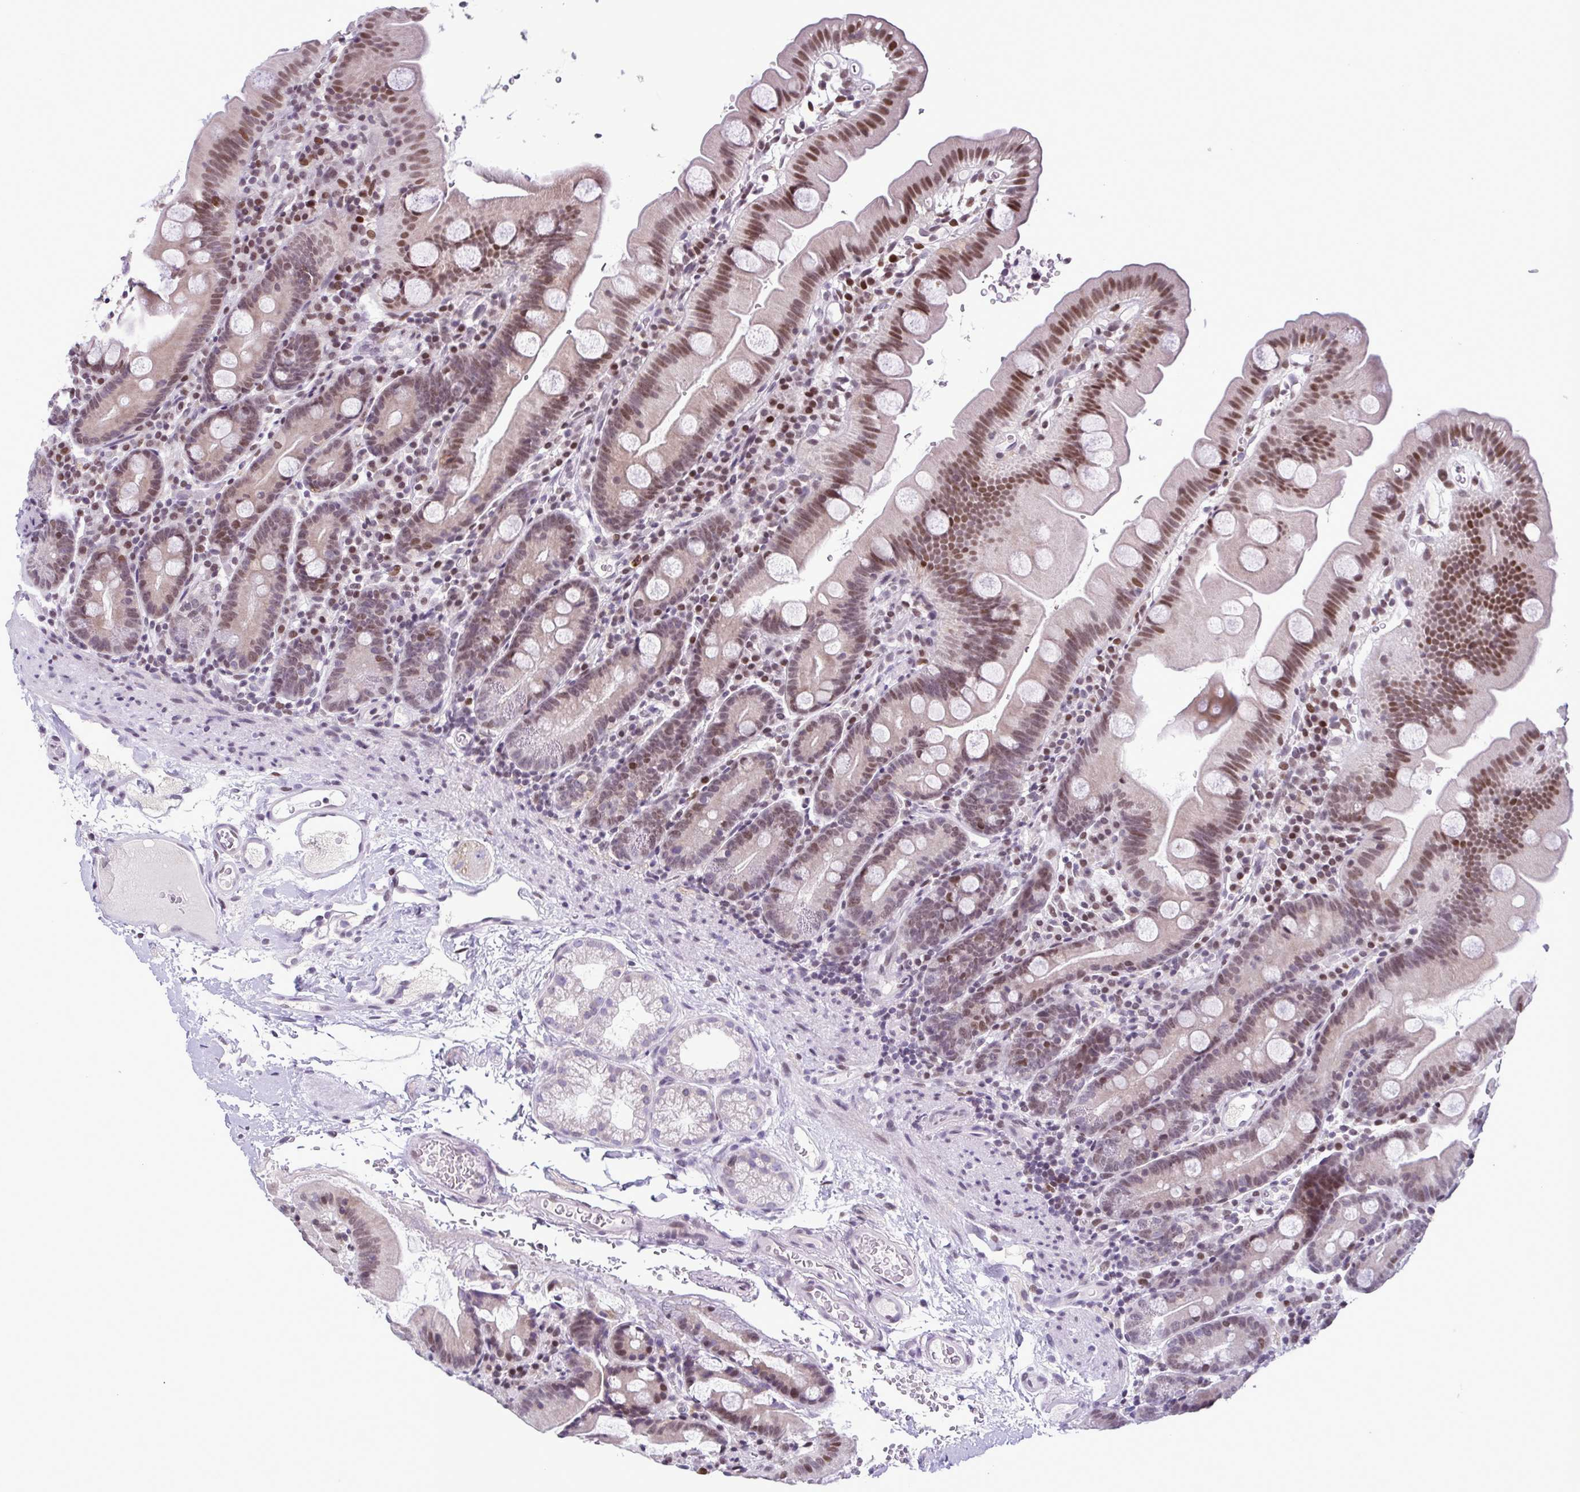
{"staining": {"intensity": "moderate", "quantity": ">75%", "location": "nuclear"}, "tissue": "small intestine", "cell_type": "Glandular cells", "image_type": "normal", "snomed": [{"axis": "morphology", "description": "Normal tissue, NOS"}, {"axis": "topography", "description": "Small intestine"}], "caption": "IHC (DAB (3,3'-diaminobenzidine)) staining of normal small intestine shows moderate nuclear protein expression in approximately >75% of glandular cells. (DAB = brown stain, brightfield microscopy at high magnification).", "gene": "IRF1", "patient": {"sex": "female", "age": 68}}